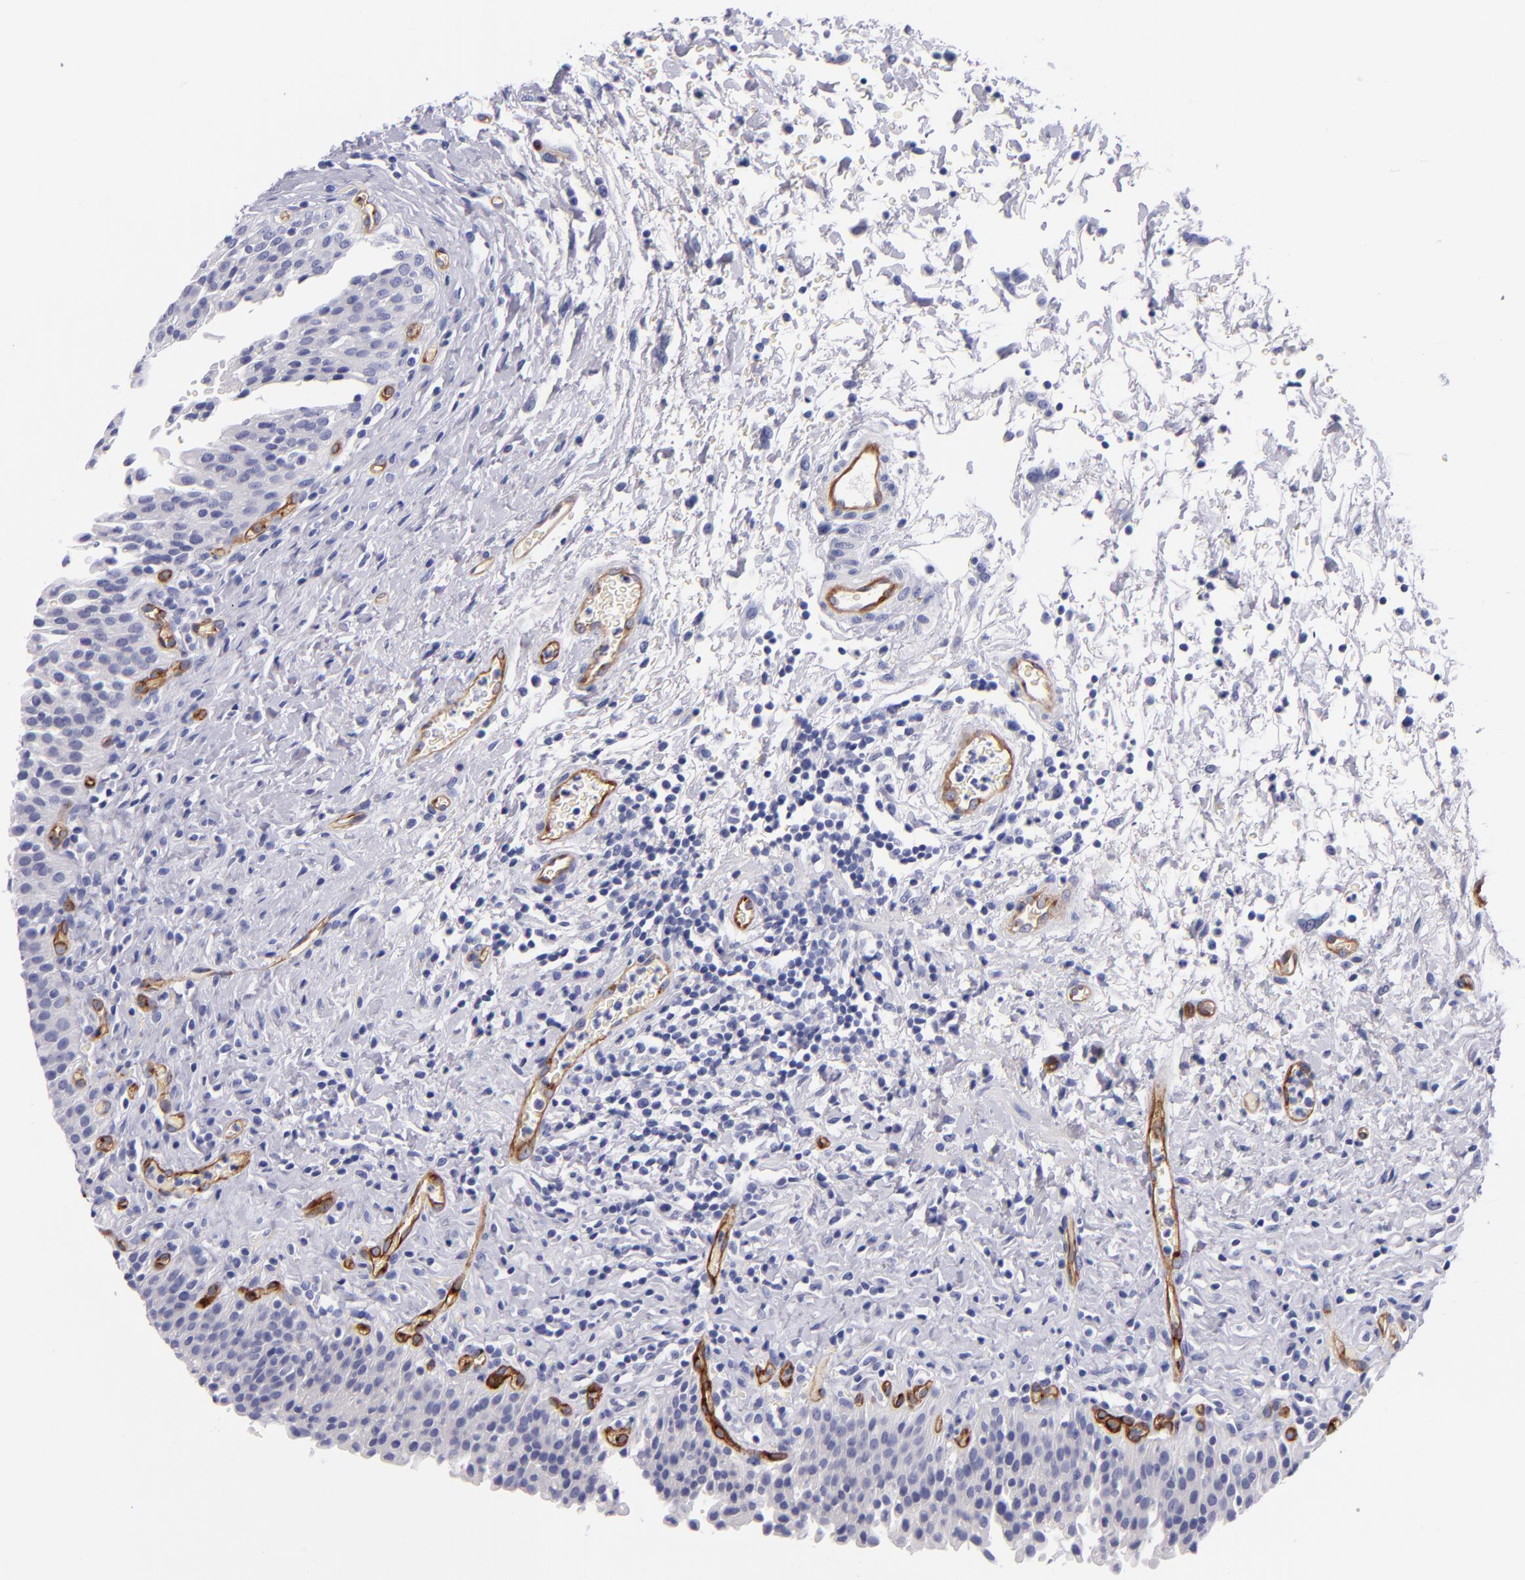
{"staining": {"intensity": "negative", "quantity": "none", "location": "none"}, "tissue": "urinary bladder", "cell_type": "Urothelial cells", "image_type": "normal", "snomed": [{"axis": "morphology", "description": "Normal tissue, NOS"}, {"axis": "topography", "description": "Urinary bladder"}], "caption": "Protein analysis of benign urinary bladder demonstrates no significant positivity in urothelial cells.", "gene": "NOS3", "patient": {"sex": "male", "age": 51}}